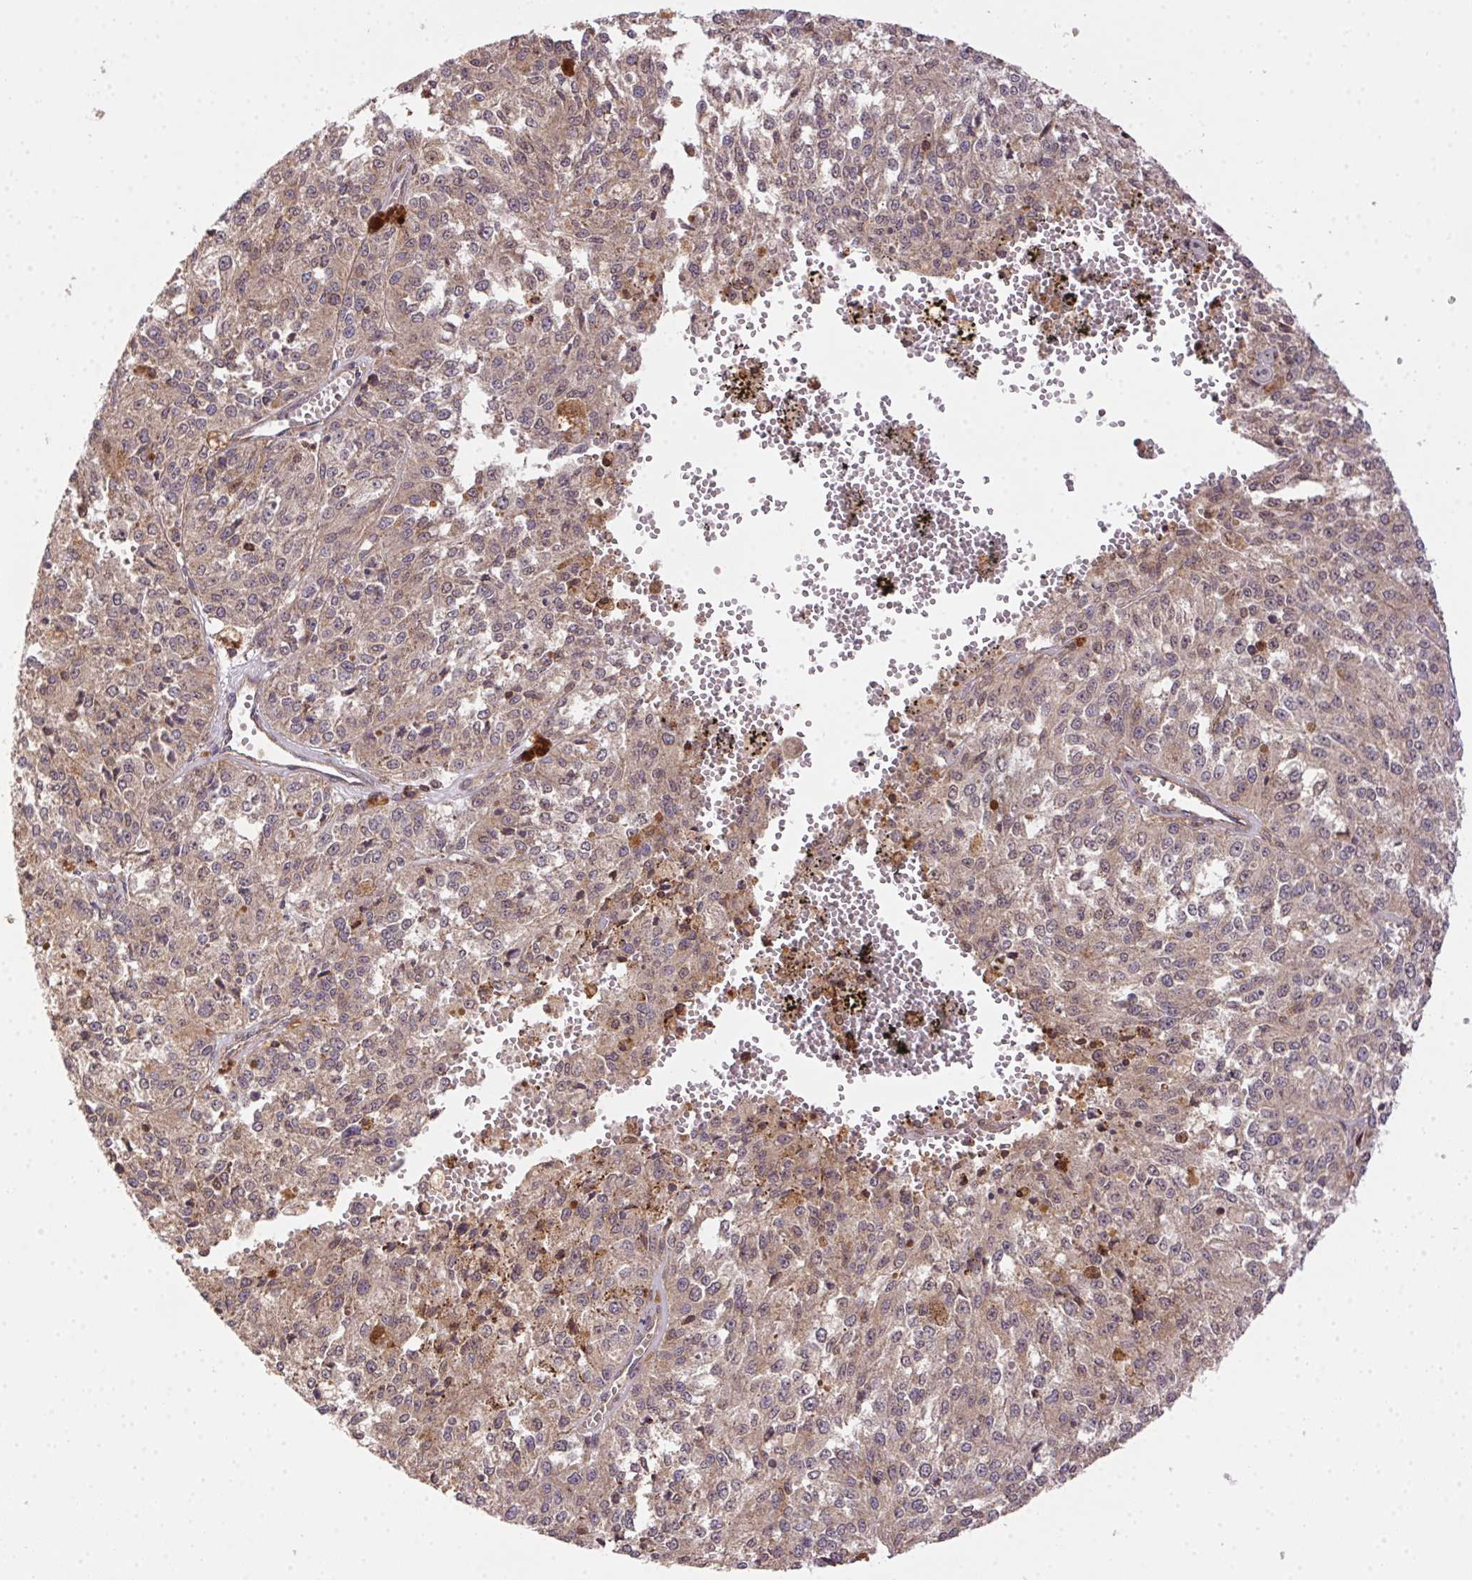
{"staining": {"intensity": "weak", "quantity": "<25%", "location": "cytoplasmic/membranous"}, "tissue": "melanoma", "cell_type": "Tumor cells", "image_type": "cancer", "snomed": [{"axis": "morphology", "description": "Malignant melanoma, Metastatic site"}, {"axis": "topography", "description": "Lymph node"}], "caption": "DAB (3,3'-diaminobenzidine) immunohistochemical staining of melanoma shows no significant staining in tumor cells. (DAB (3,3'-diaminobenzidine) immunohistochemistry (IHC) with hematoxylin counter stain).", "gene": "MEX3D", "patient": {"sex": "female", "age": 64}}